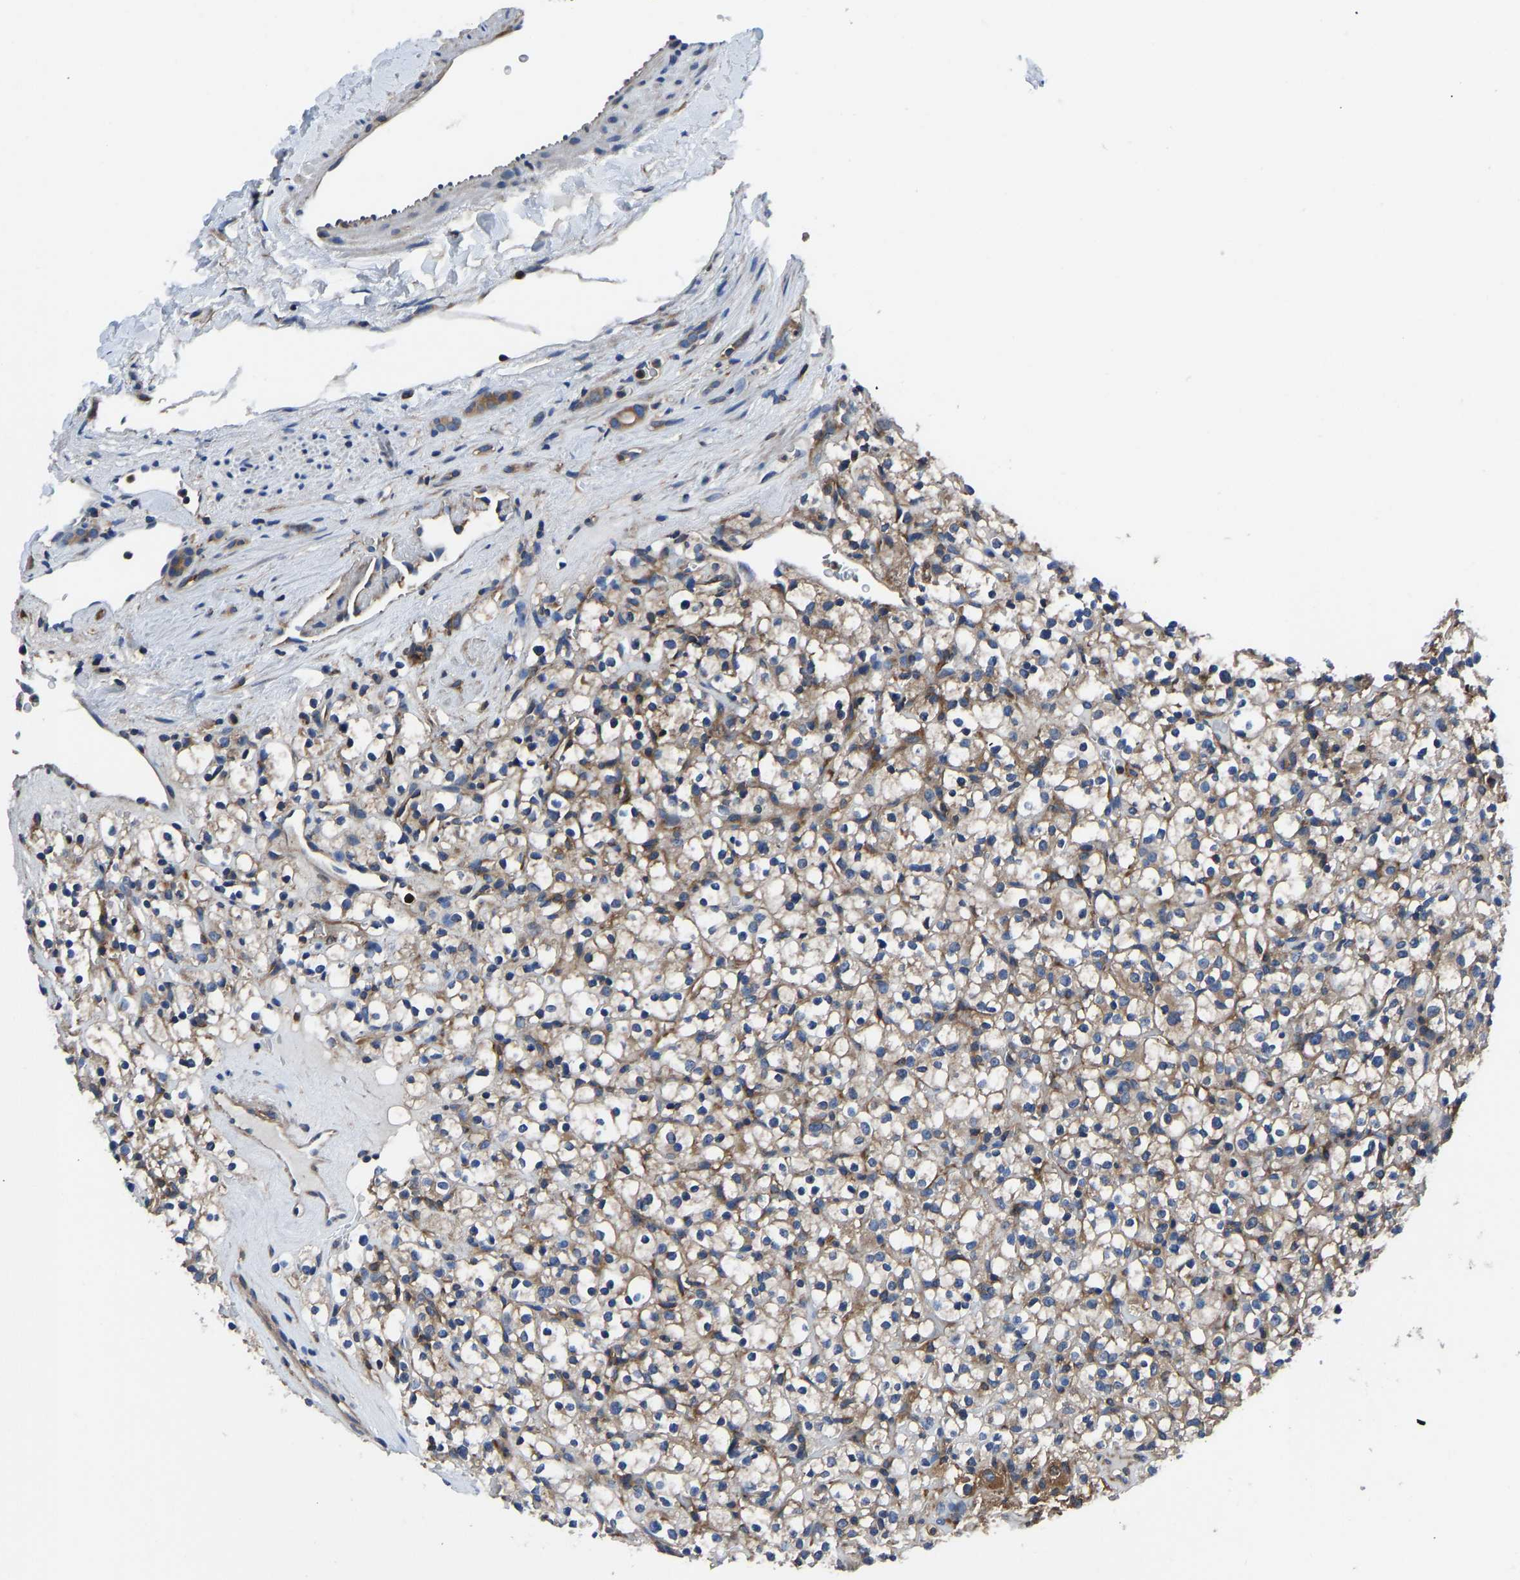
{"staining": {"intensity": "moderate", "quantity": ">75%", "location": "cytoplasmic/membranous"}, "tissue": "renal cancer", "cell_type": "Tumor cells", "image_type": "cancer", "snomed": [{"axis": "morphology", "description": "Normal tissue, NOS"}, {"axis": "morphology", "description": "Adenocarcinoma, NOS"}, {"axis": "topography", "description": "Kidney"}], "caption": "This histopathology image exhibits IHC staining of renal adenocarcinoma, with medium moderate cytoplasmic/membranous expression in approximately >75% of tumor cells.", "gene": "PRKAR1A", "patient": {"sex": "female", "age": 72}}